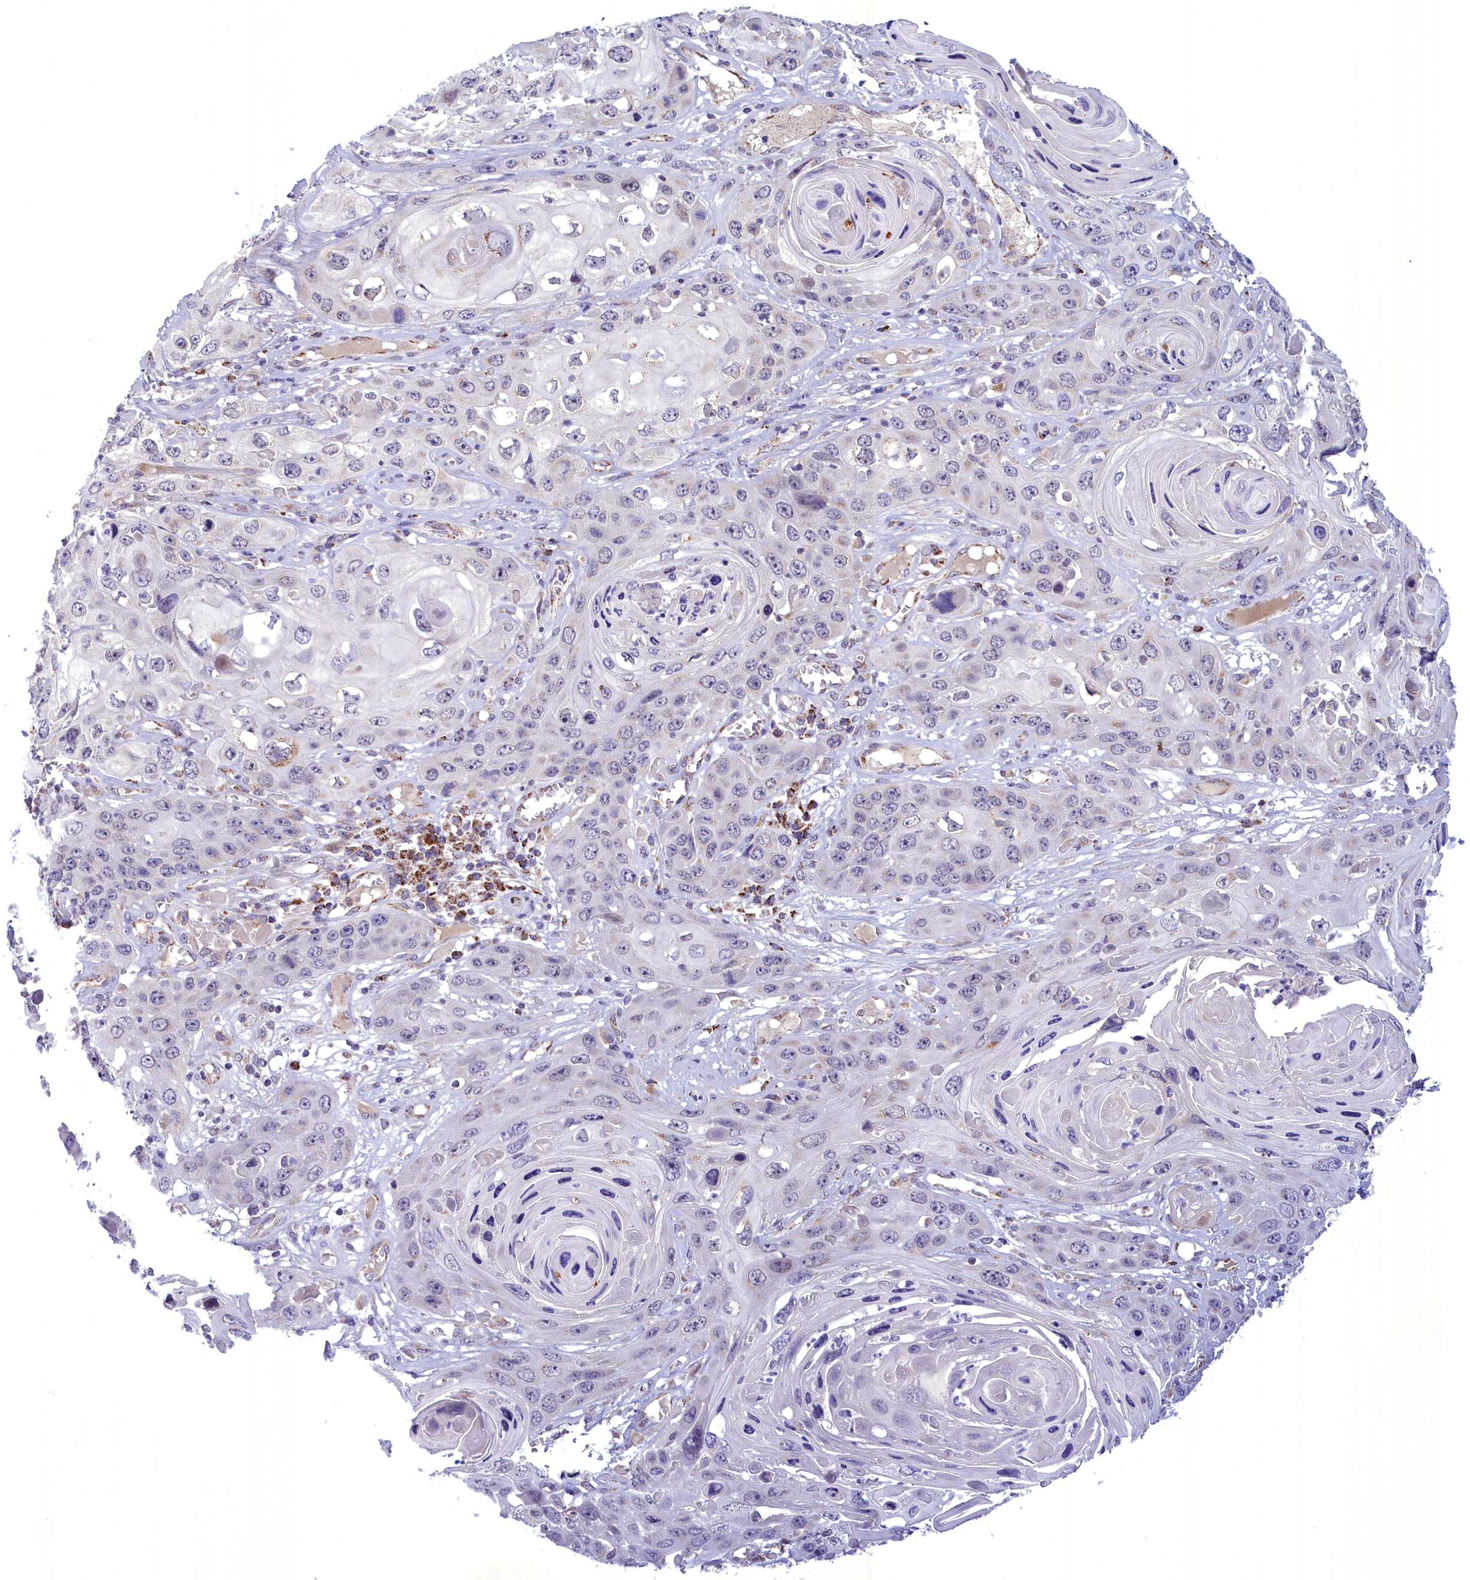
{"staining": {"intensity": "negative", "quantity": "none", "location": "none"}, "tissue": "skin cancer", "cell_type": "Tumor cells", "image_type": "cancer", "snomed": [{"axis": "morphology", "description": "Squamous cell carcinoma, NOS"}, {"axis": "topography", "description": "Skin"}], "caption": "Squamous cell carcinoma (skin) was stained to show a protein in brown. There is no significant expression in tumor cells. Brightfield microscopy of immunohistochemistry (IHC) stained with DAB (3,3'-diaminobenzidine) (brown) and hematoxylin (blue), captured at high magnification.", "gene": "FAM149B1", "patient": {"sex": "male", "age": 55}}